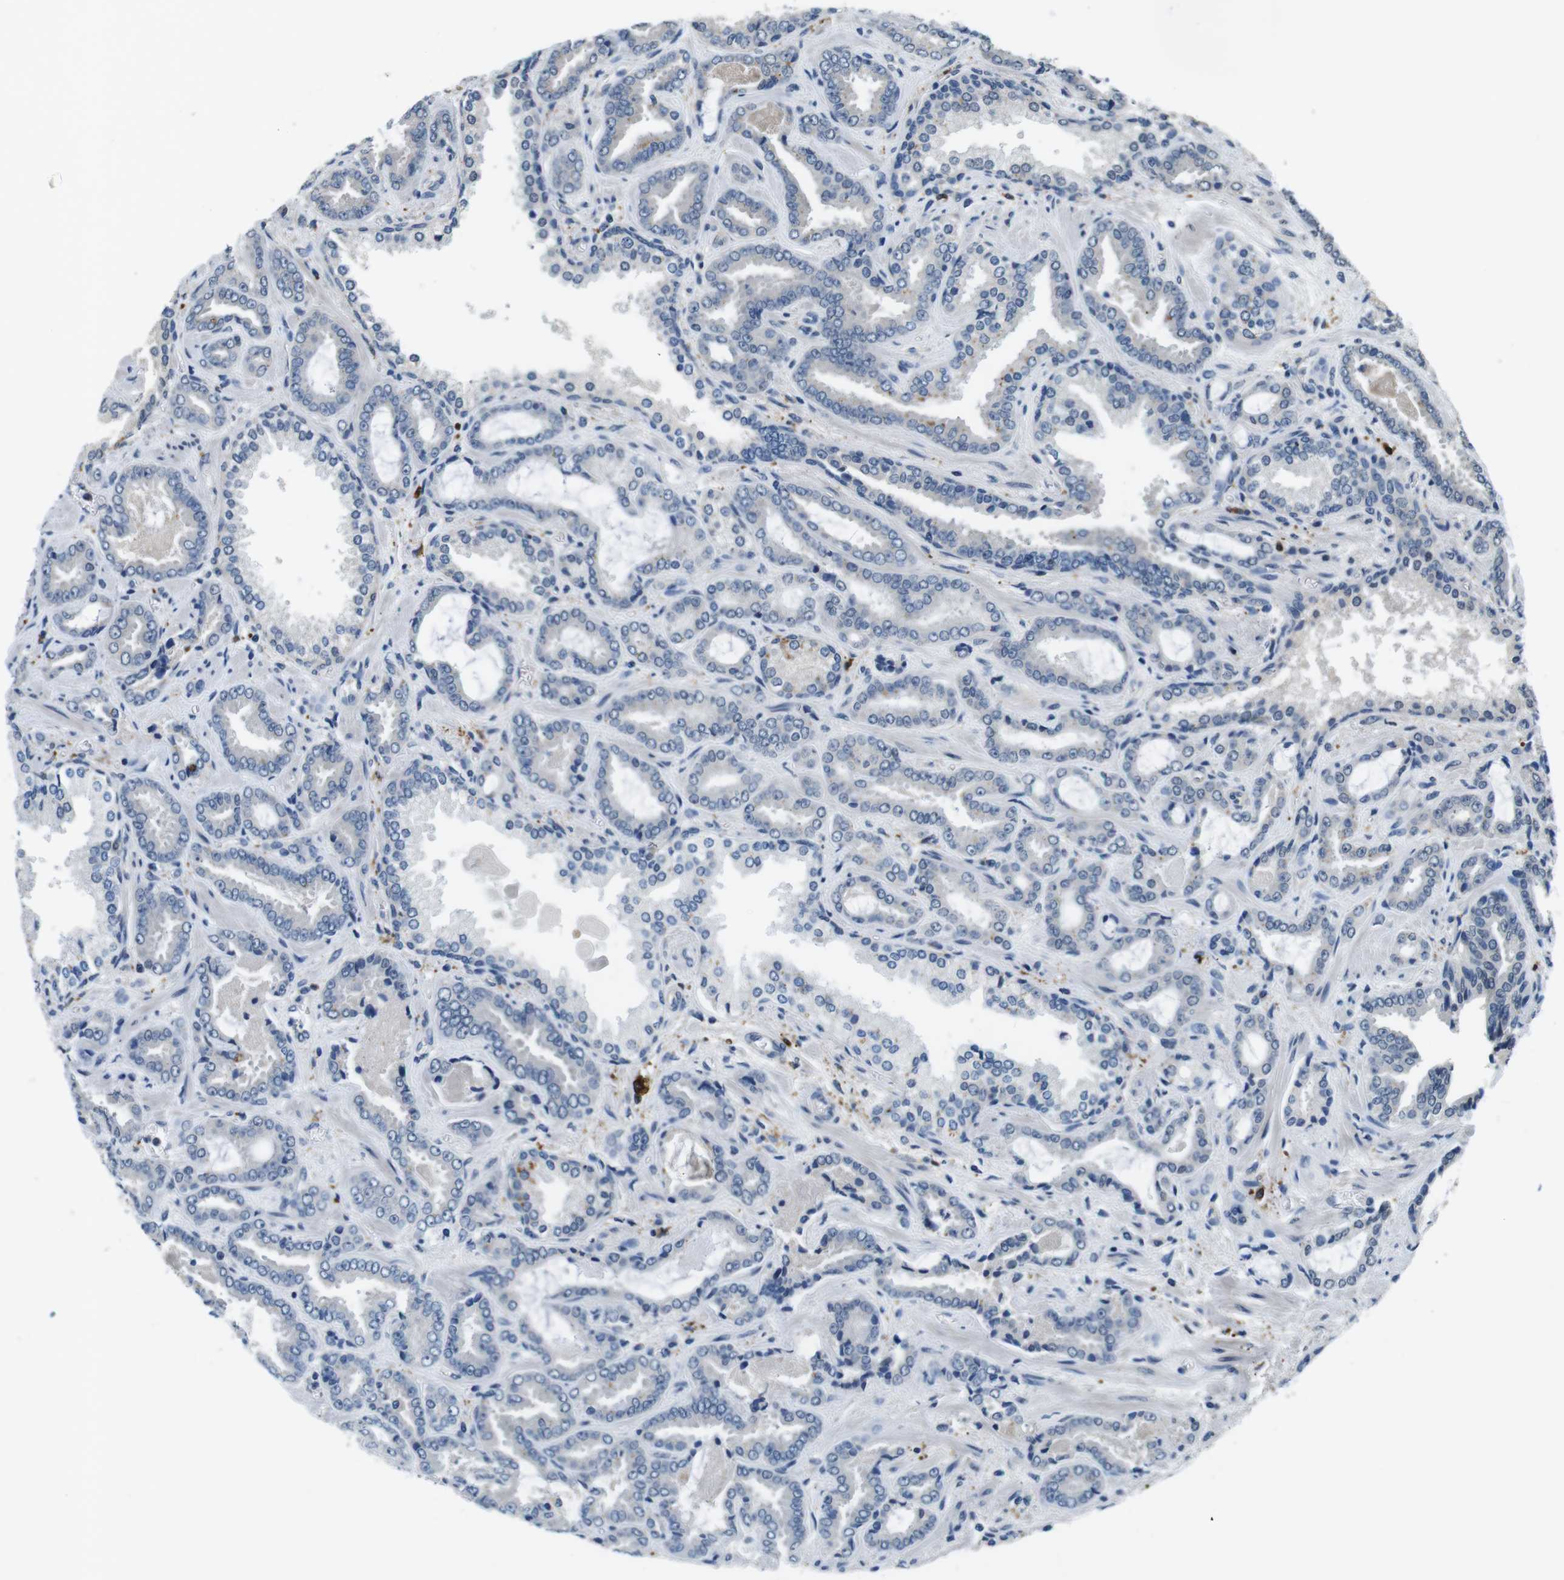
{"staining": {"intensity": "negative", "quantity": "none", "location": "none"}, "tissue": "prostate cancer", "cell_type": "Tumor cells", "image_type": "cancer", "snomed": [{"axis": "morphology", "description": "Adenocarcinoma, Low grade"}, {"axis": "topography", "description": "Prostate"}], "caption": "Immunohistochemical staining of low-grade adenocarcinoma (prostate) displays no significant positivity in tumor cells. (DAB immunohistochemistry (IHC) with hematoxylin counter stain).", "gene": "CD163L1", "patient": {"sex": "male", "age": 60}}